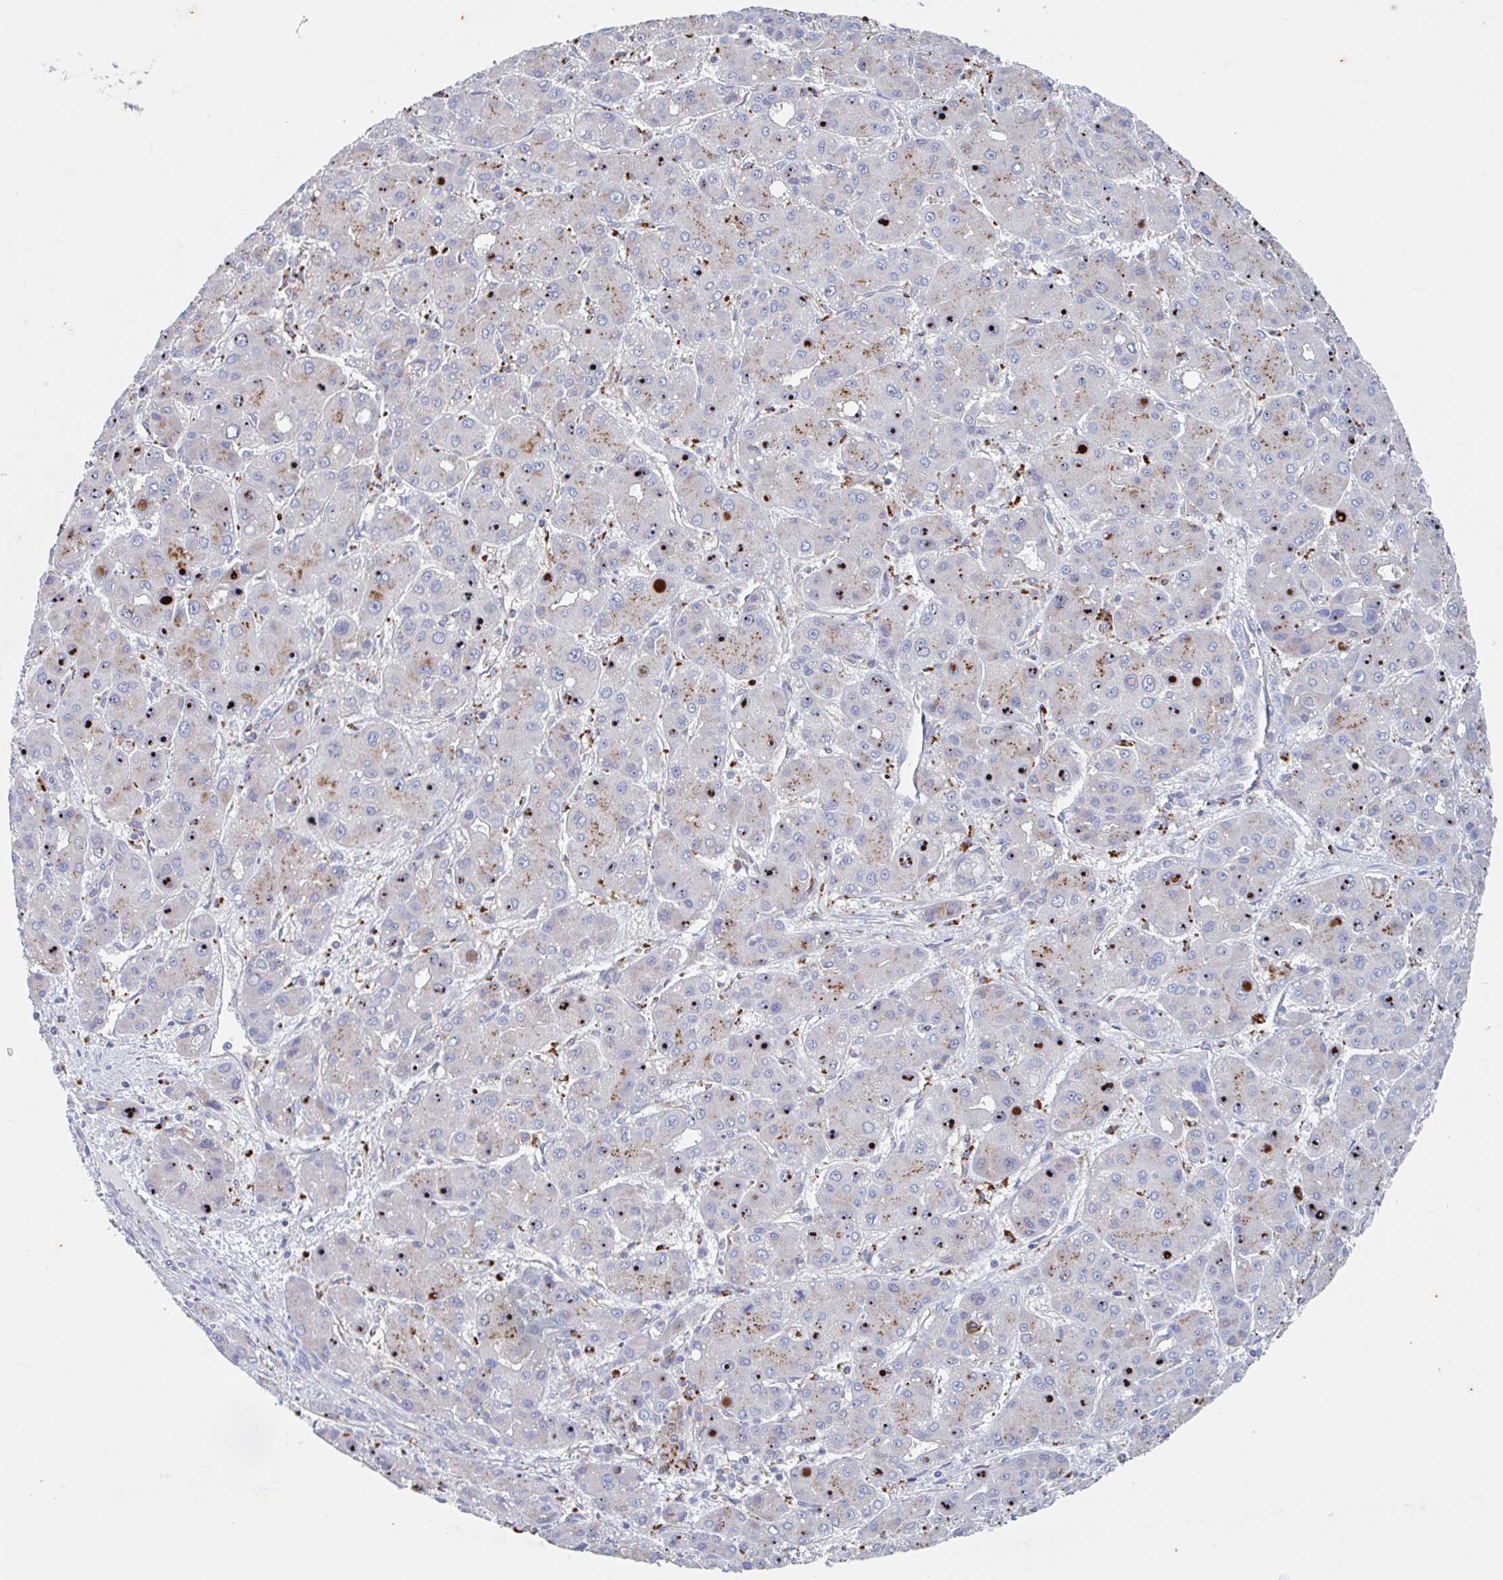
{"staining": {"intensity": "strong", "quantity": "25%-75%", "location": "cytoplasmic/membranous,nuclear"}, "tissue": "liver cancer", "cell_type": "Tumor cells", "image_type": "cancer", "snomed": [{"axis": "morphology", "description": "Carcinoma, Hepatocellular, NOS"}, {"axis": "topography", "description": "Liver"}], "caption": "Liver cancer (hepatocellular carcinoma) stained with DAB immunohistochemistry exhibits high levels of strong cytoplasmic/membranous and nuclear staining in about 25%-75% of tumor cells.", "gene": "MANBA", "patient": {"sex": "male", "age": 55}}